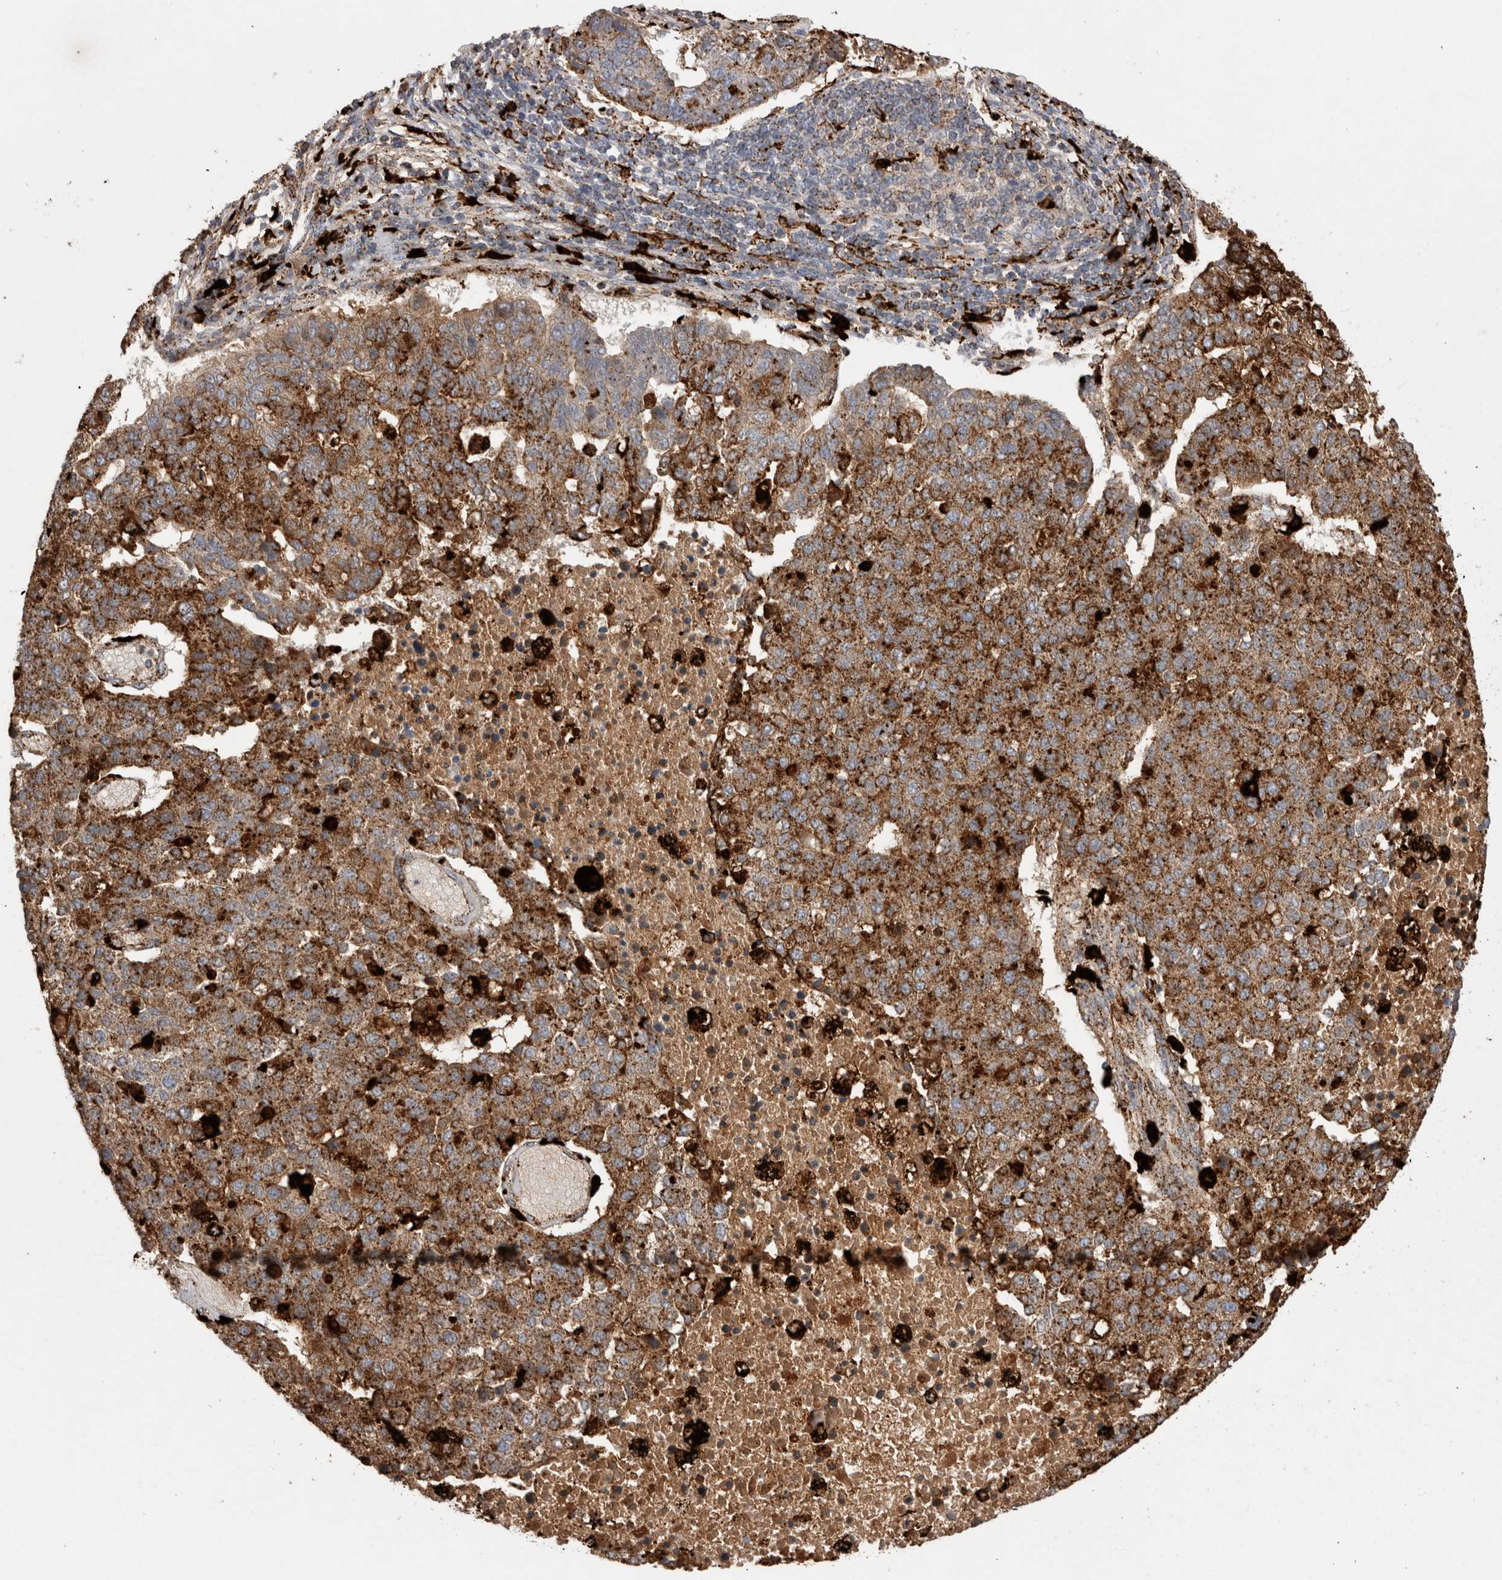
{"staining": {"intensity": "strong", "quantity": ">75%", "location": "cytoplasmic/membranous"}, "tissue": "pancreatic cancer", "cell_type": "Tumor cells", "image_type": "cancer", "snomed": [{"axis": "morphology", "description": "Adenocarcinoma, NOS"}, {"axis": "topography", "description": "Pancreas"}], "caption": "A brown stain shows strong cytoplasmic/membranous positivity of a protein in pancreatic cancer (adenocarcinoma) tumor cells. (Brightfield microscopy of DAB IHC at high magnification).", "gene": "CTSA", "patient": {"sex": "female", "age": 61}}